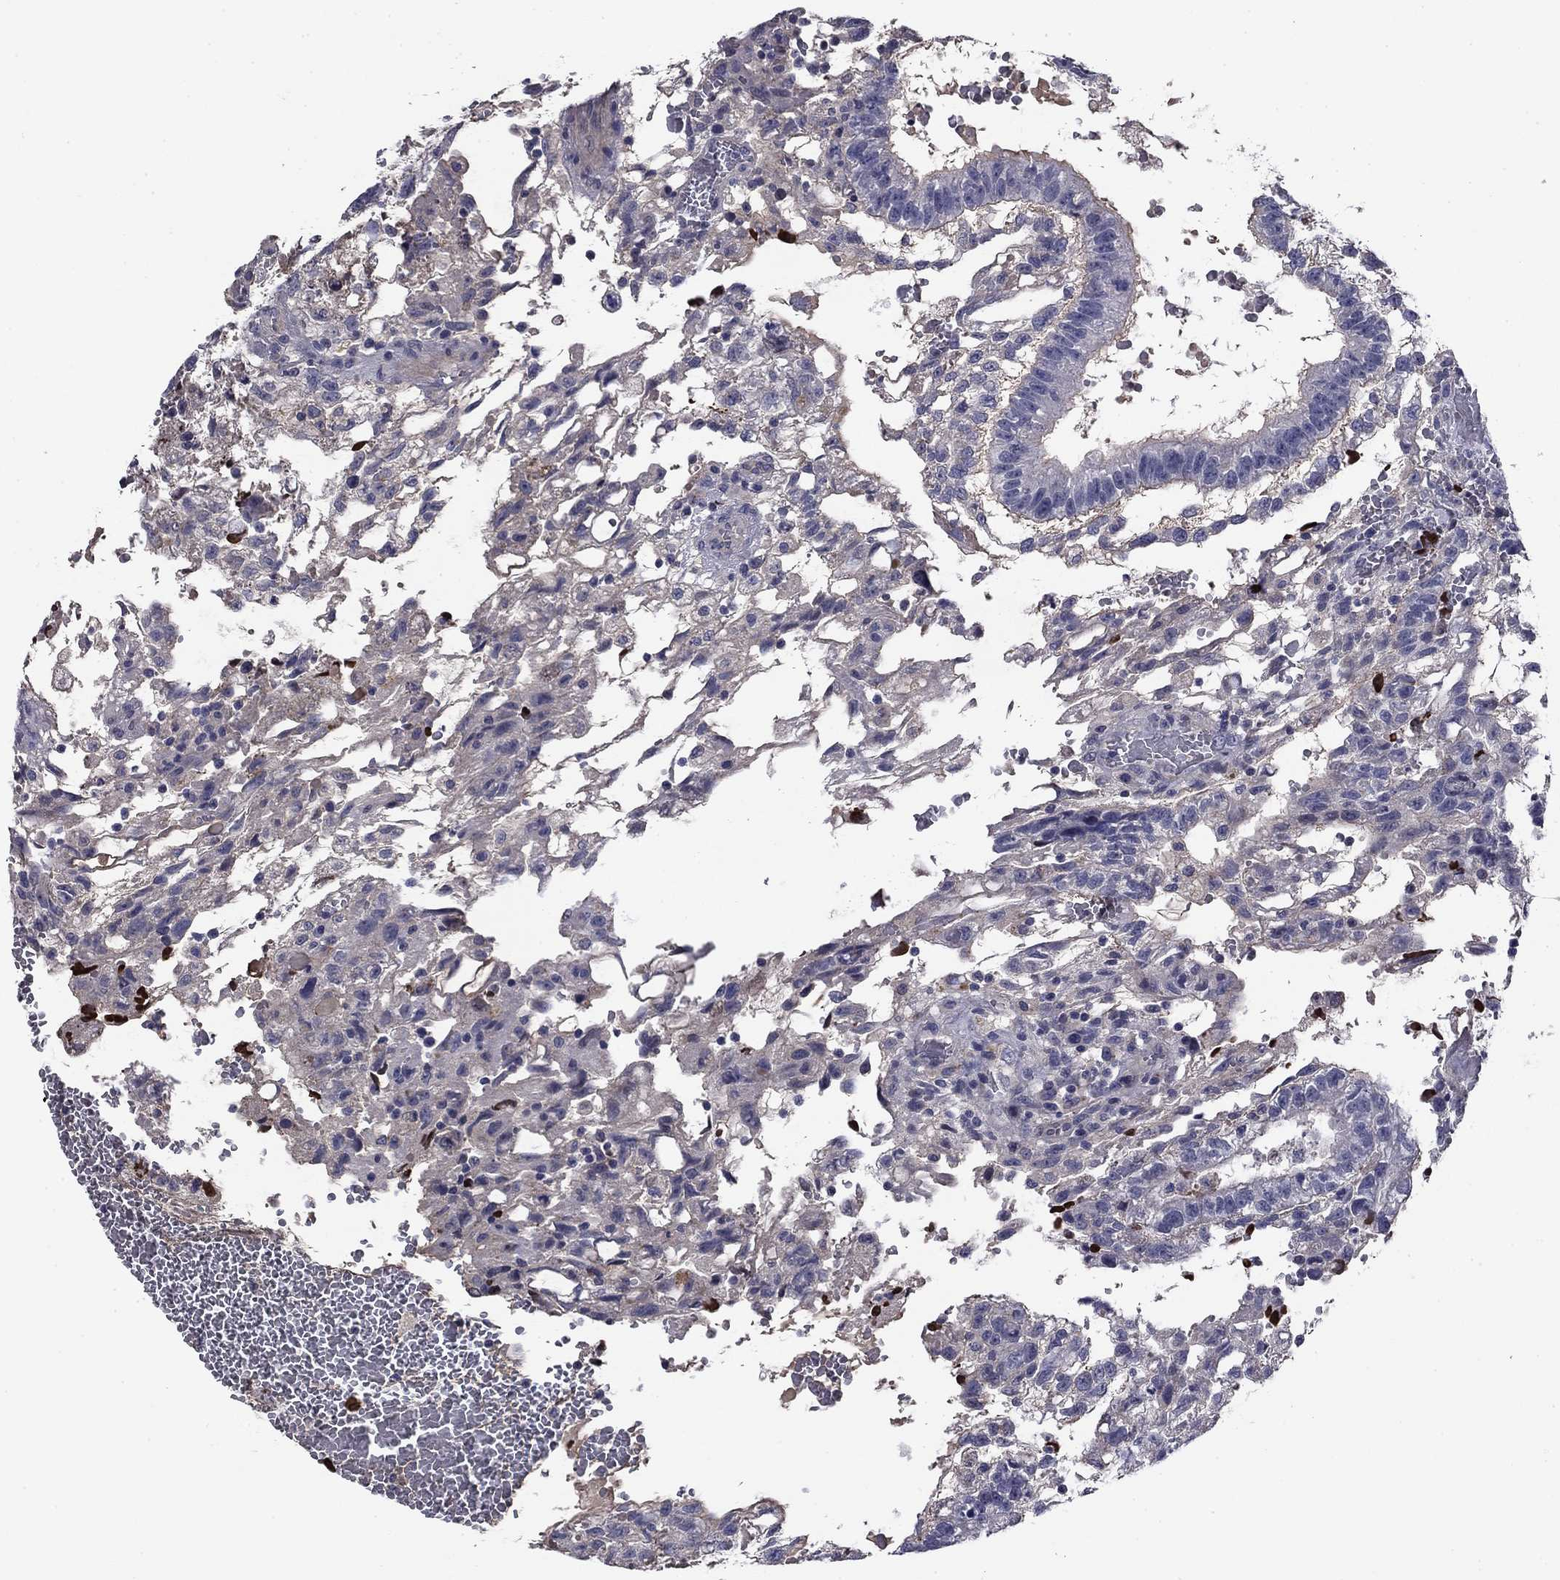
{"staining": {"intensity": "negative", "quantity": "none", "location": "none"}, "tissue": "testis cancer", "cell_type": "Tumor cells", "image_type": "cancer", "snomed": [{"axis": "morphology", "description": "Carcinoma, Embryonal, NOS"}, {"axis": "topography", "description": "Testis"}], "caption": "Protein analysis of testis cancer (embryonal carcinoma) displays no significant staining in tumor cells.", "gene": "COL2A1", "patient": {"sex": "male", "age": 32}}